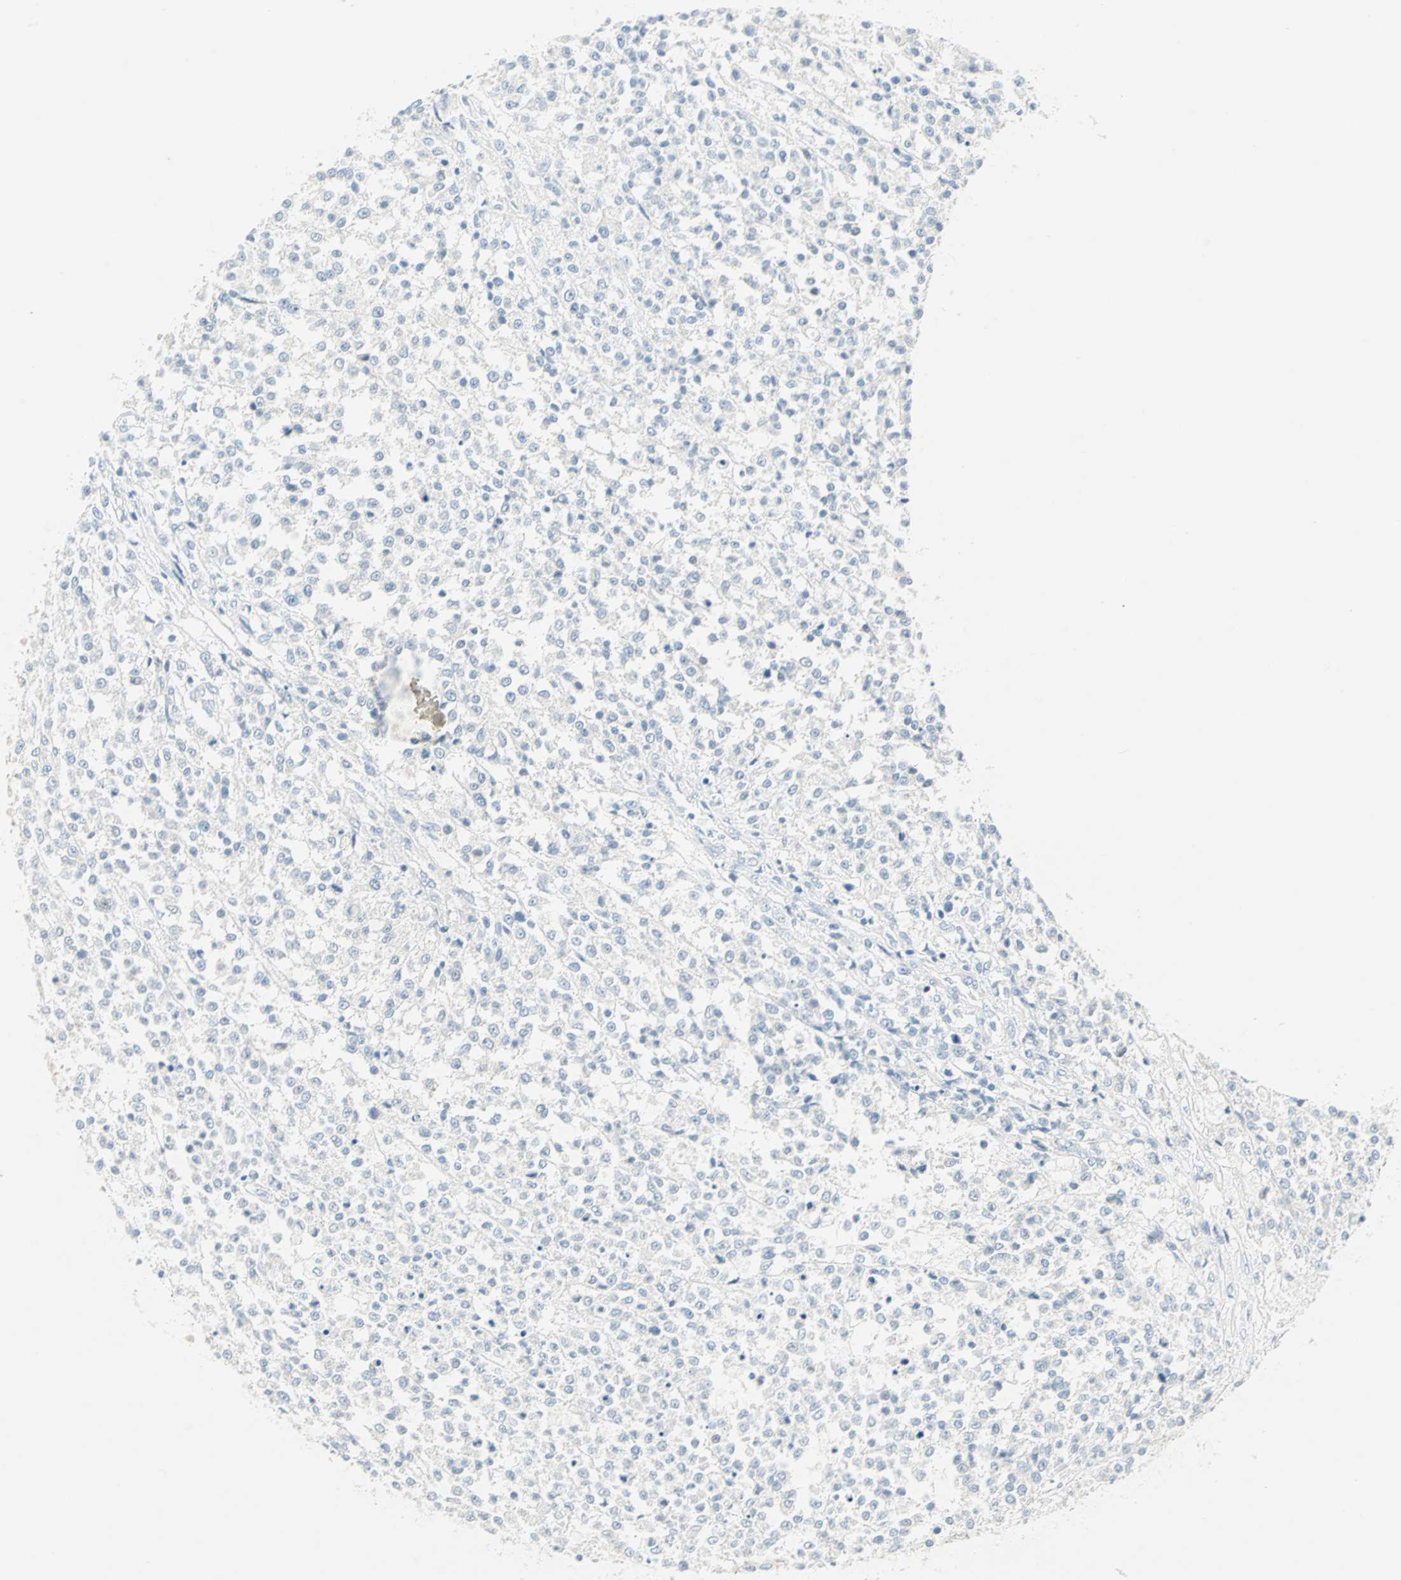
{"staining": {"intensity": "negative", "quantity": "none", "location": "none"}, "tissue": "testis cancer", "cell_type": "Tumor cells", "image_type": "cancer", "snomed": [{"axis": "morphology", "description": "Seminoma, NOS"}, {"axis": "topography", "description": "Testis"}], "caption": "Immunohistochemical staining of human testis cancer (seminoma) displays no significant staining in tumor cells. The staining is performed using DAB brown chromogen with nuclei counter-stained in using hematoxylin.", "gene": "SULT1C2", "patient": {"sex": "male", "age": 59}}